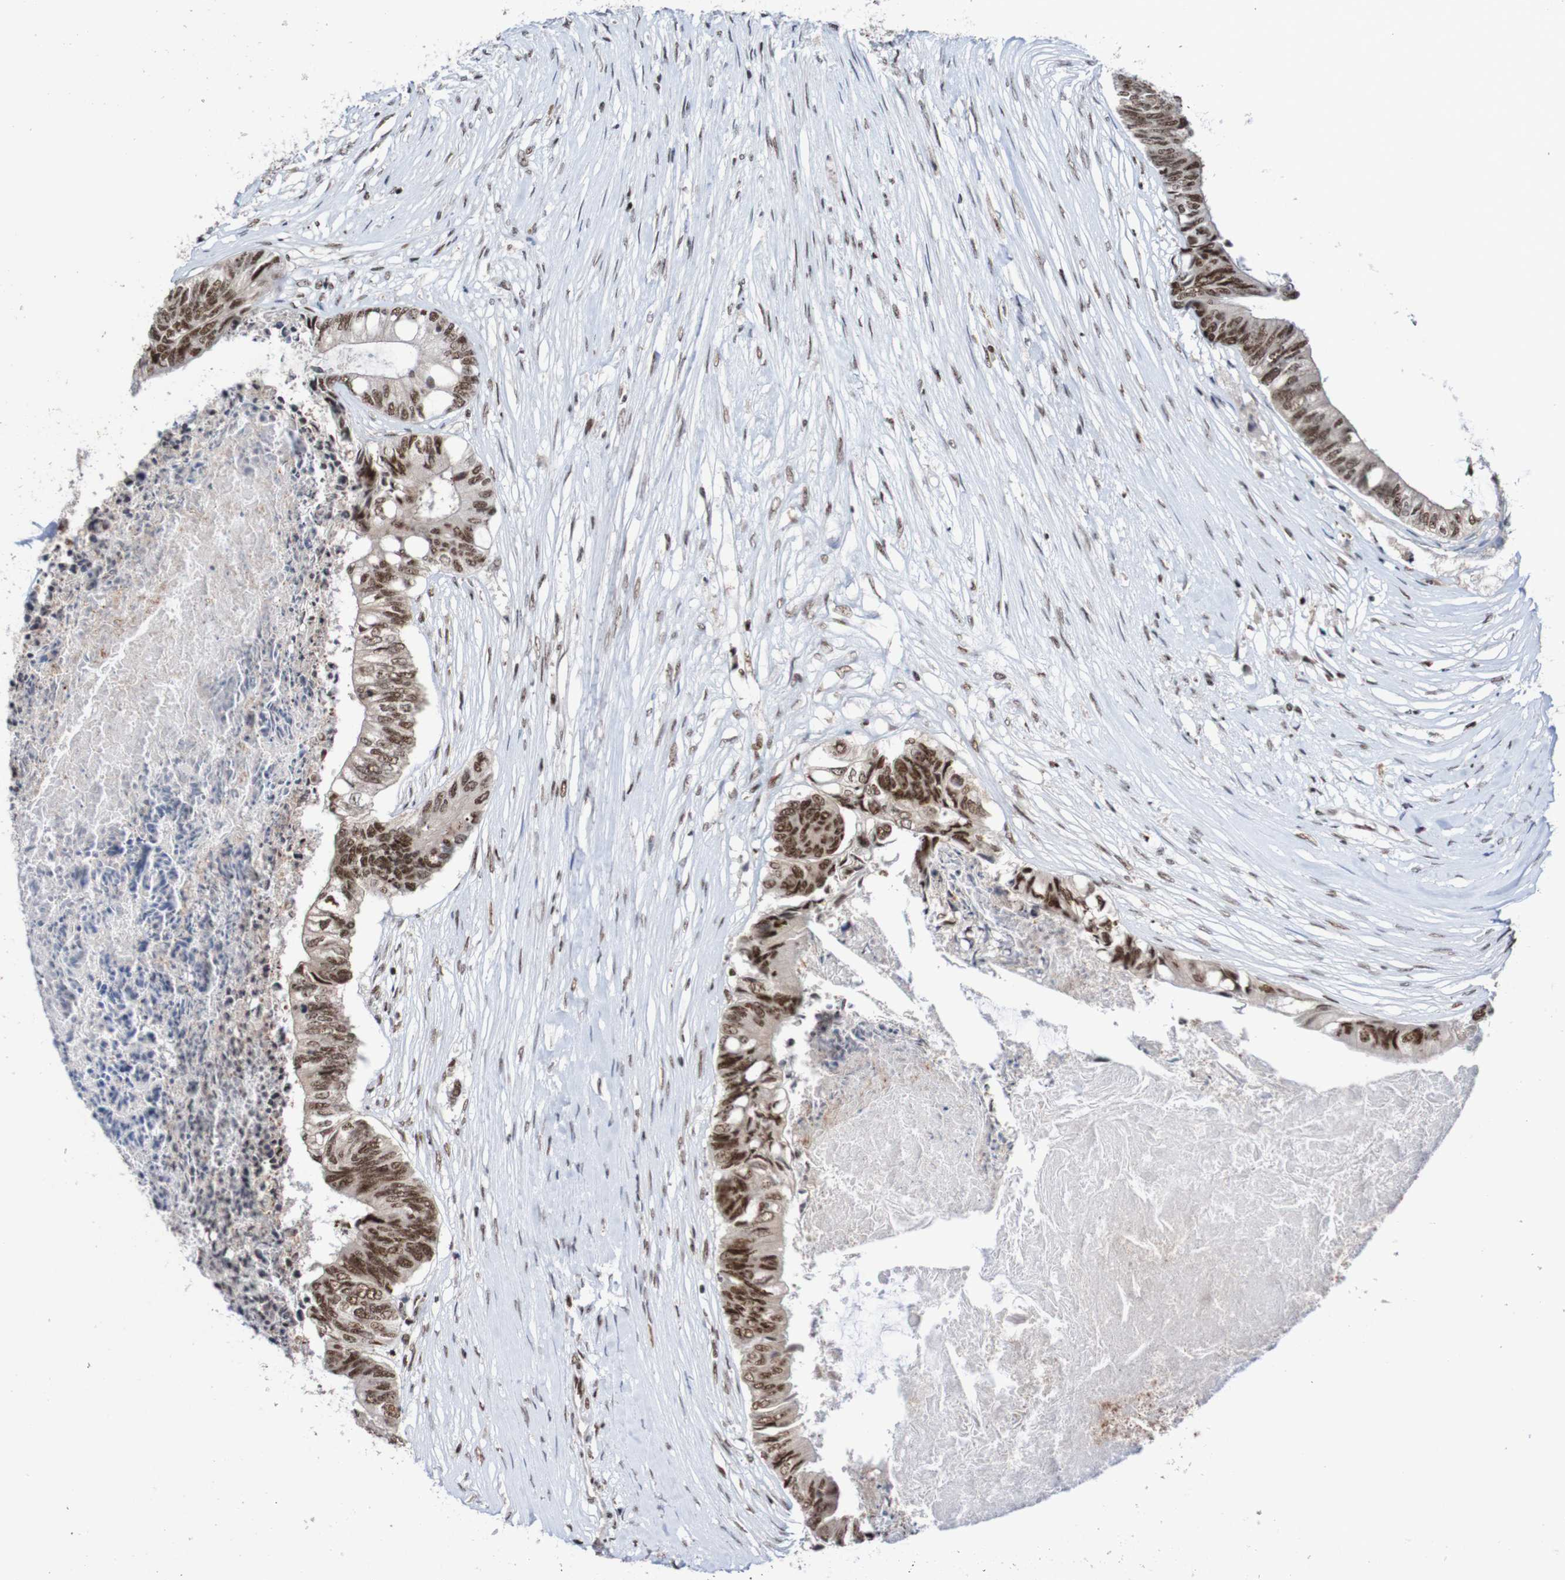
{"staining": {"intensity": "strong", "quantity": ">75%", "location": "nuclear"}, "tissue": "colorectal cancer", "cell_type": "Tumor cells", "image_type": "cancer", "snomed": [{"axis": "morphology", "description": "Adenocarcinoma, NOS"}, {"axis": "topography", "description": "Rectum"}], "caption": "Human colorectal cancer (adenocarcinoma) stained with a protein marker shows strong staining in tumor cells.", "gene": "CDC5L", "patient": {"sex": "male", "age": 63}}